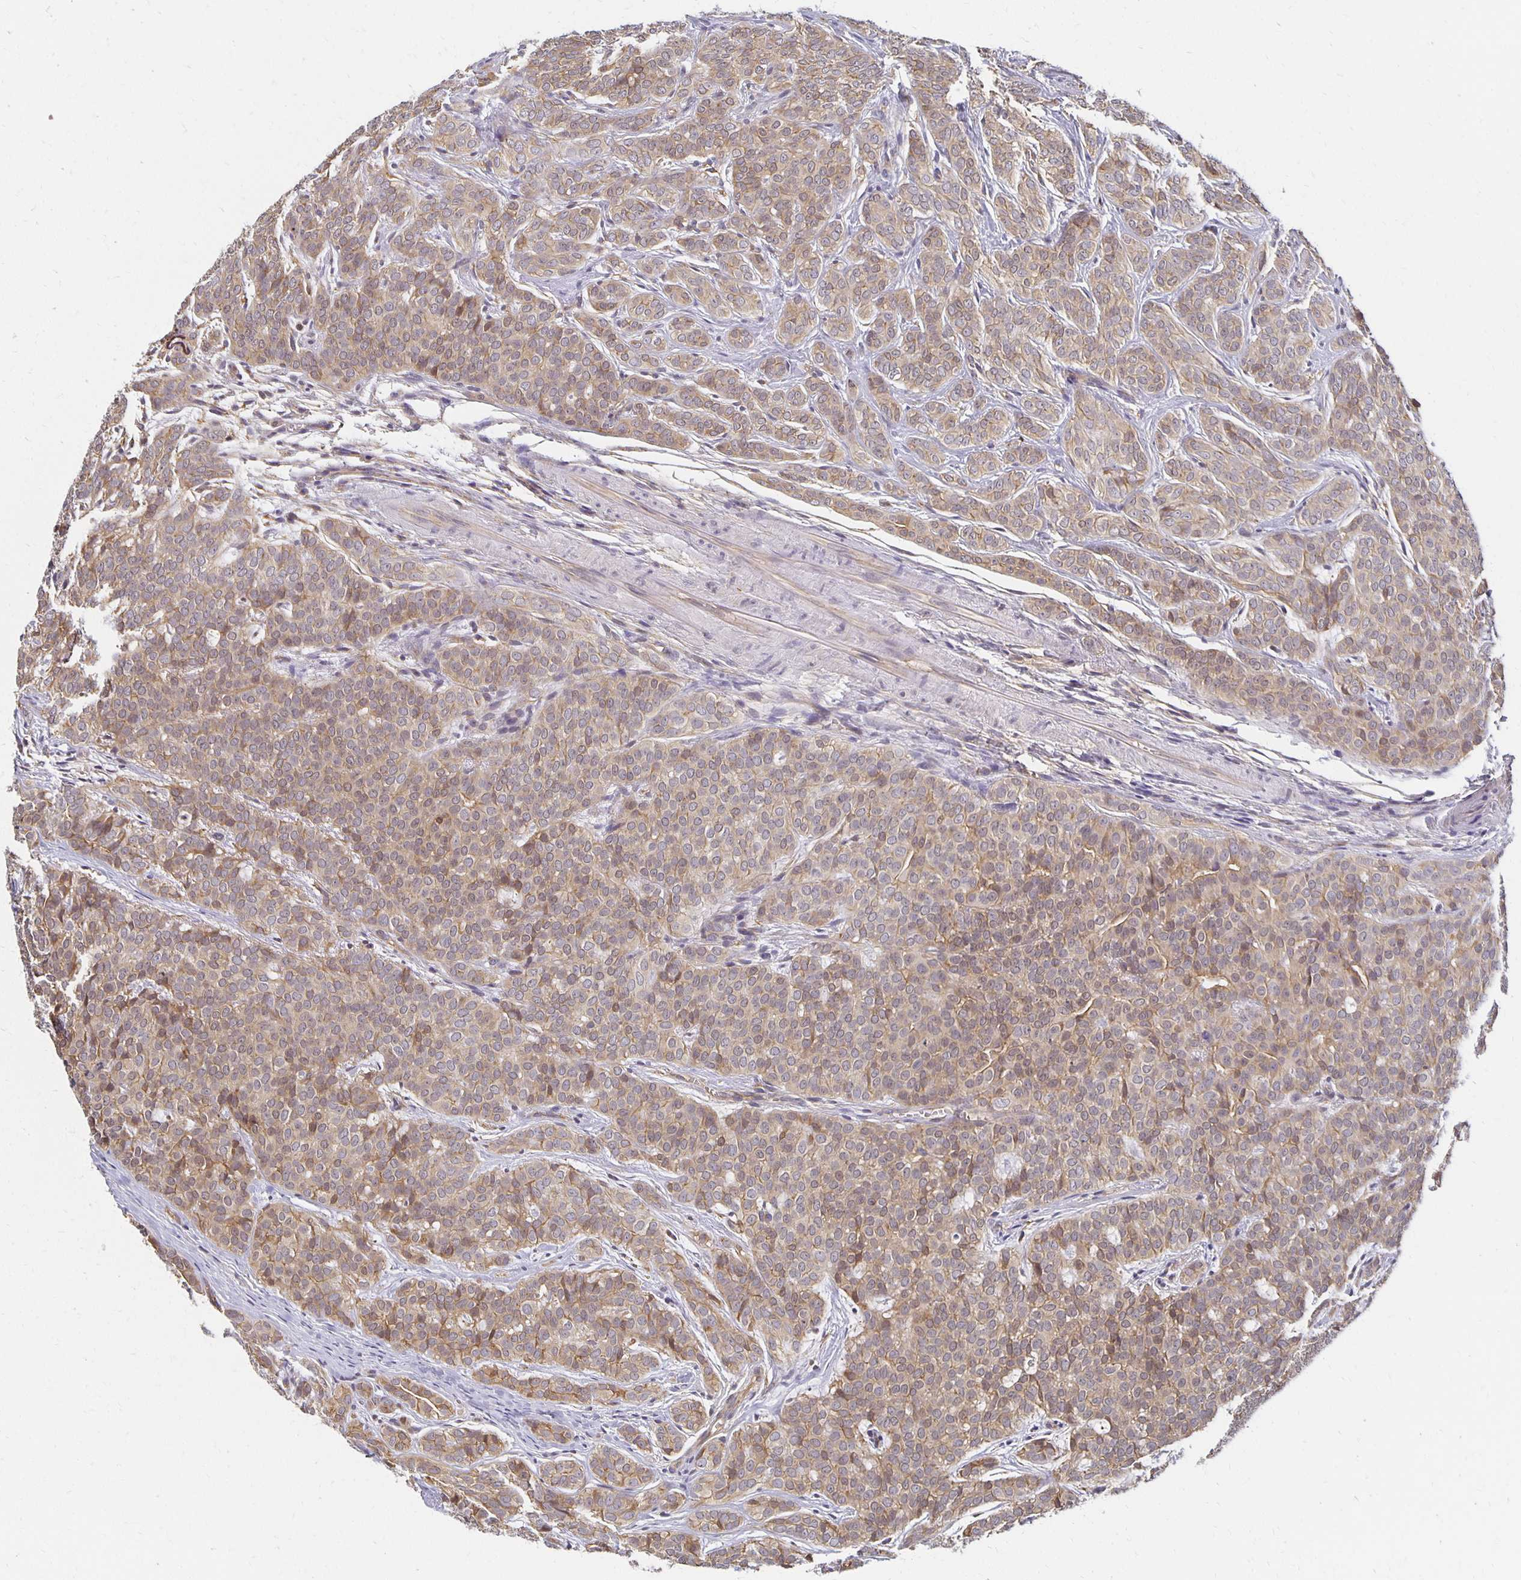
{"staining": {"intensity": "weak", "quantity": ">75%", "location": "cytoplasmic/membranous"}, "tissue": "head and neck cancer", "cell_type": "Tumor cells", "image_type": "cancer", "snomed": [{"axis": "morphology", "description": "Normal tissue, NOS"}, {"axis": "morphology", "description": "Adenocarcinoma, NOS"}, {"axis": "topography", "description": "Oral tissue"}, {"axis": "topography", "description": "Head-Neck"}], "caption": "Immunohistochemical staining of human head and neck cancer displays weak cytoplasmic/membranous protein expression in approximately >75% of tumor cells. (brown staining indicates protein expression, while blue staining denotes nuclei).", "gene": "SORL1", "patient": {"sex": "female", "age": 57}}